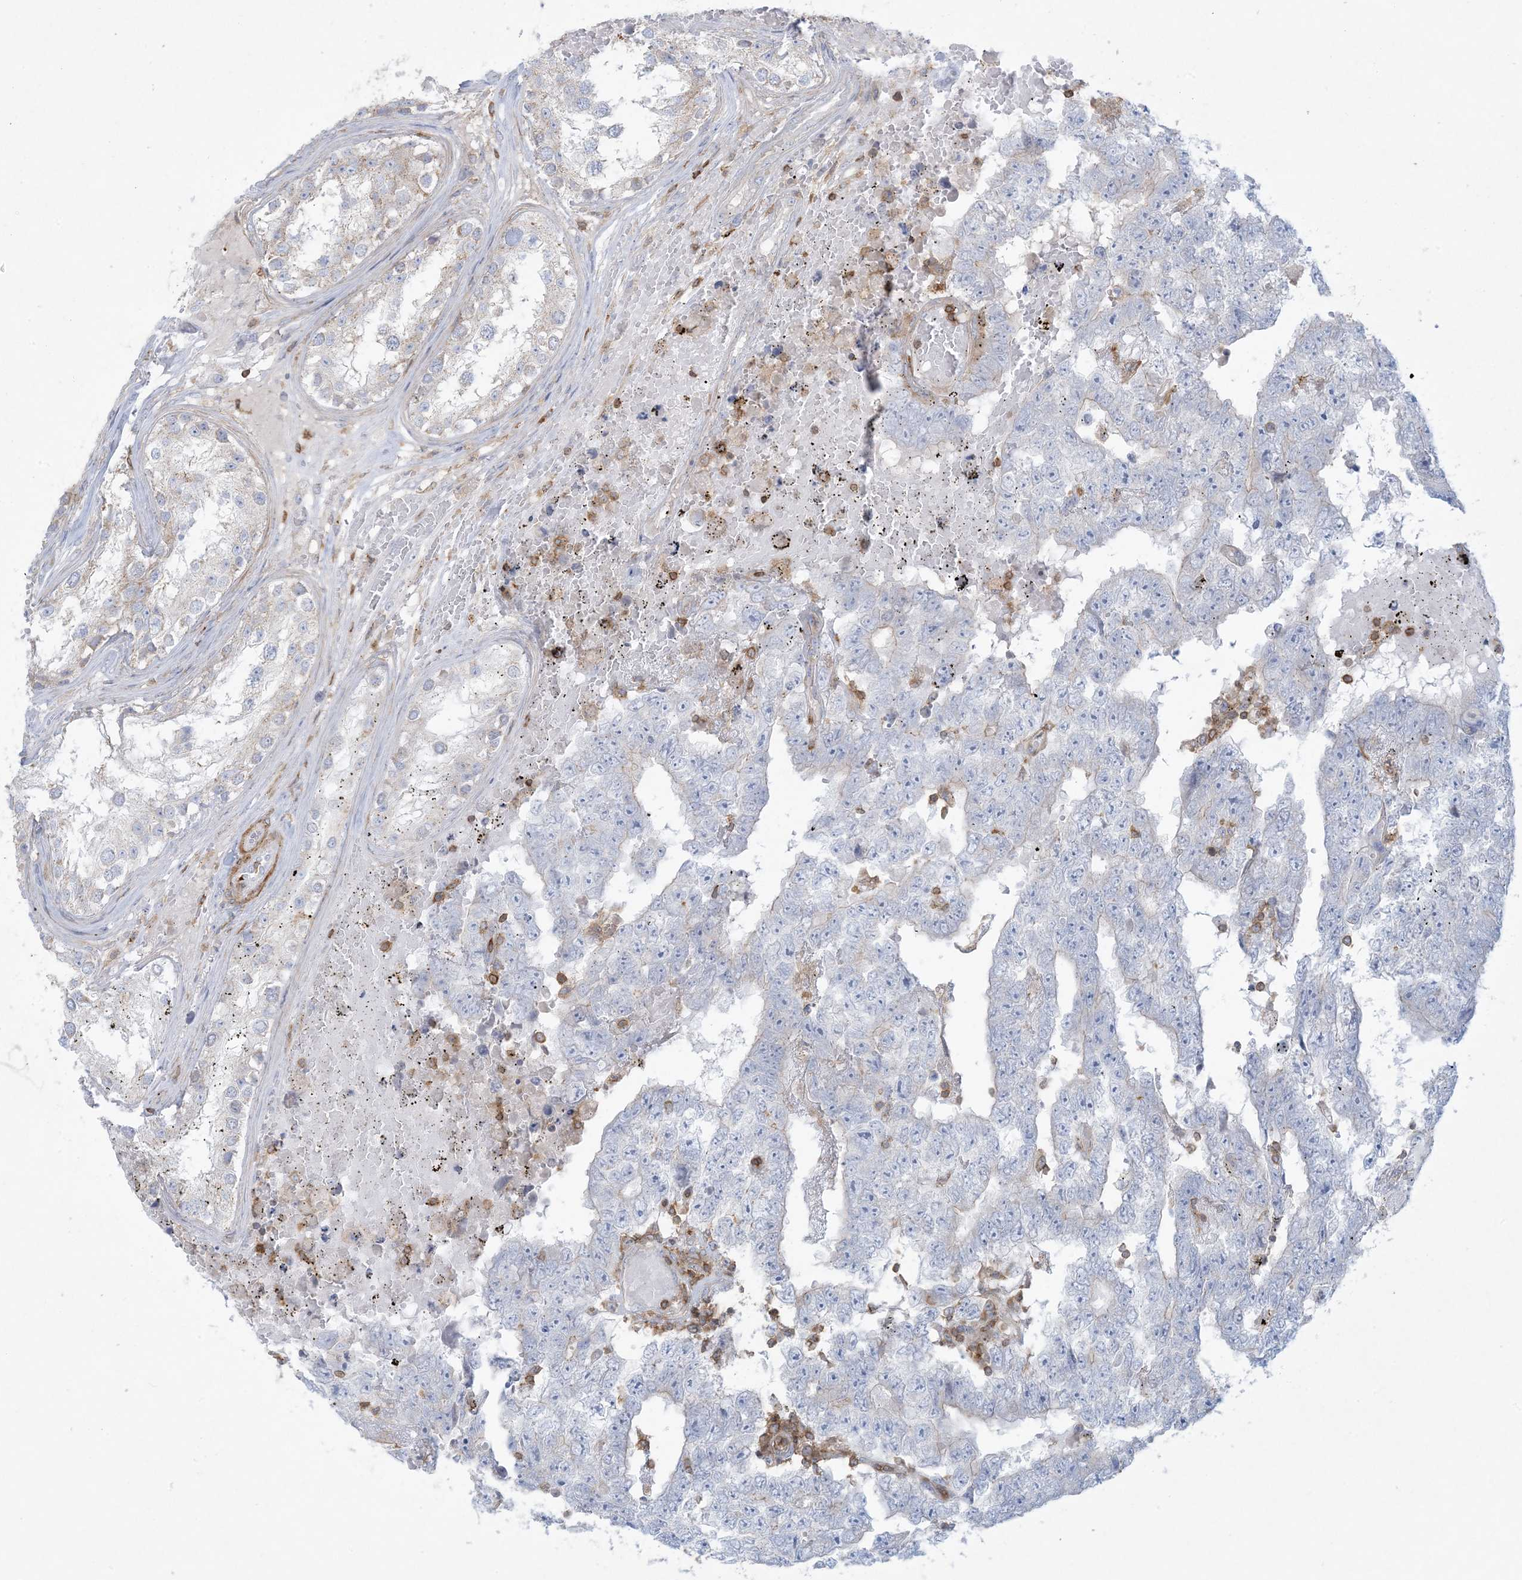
{"staining": {"intensity": "negative", "quantity": "none", "location": "none"}, "tissue": "testis cancer", "cell_type": "Tumor cells", "image_type": "cancer", "snomed": [{"axis": "morphology", "description": "Carcinoma, Embryonal, NOS"}, {"axis": "topography", "description": "Testis"}], "caption": "IHC micrograph of testis cancer (embryonal carcinoma) stained for a protein (brown), which exhibits no staining in tumor cells.", "gene": "ARHGAP30", "patient": {"sex": "male", "age": 25}}